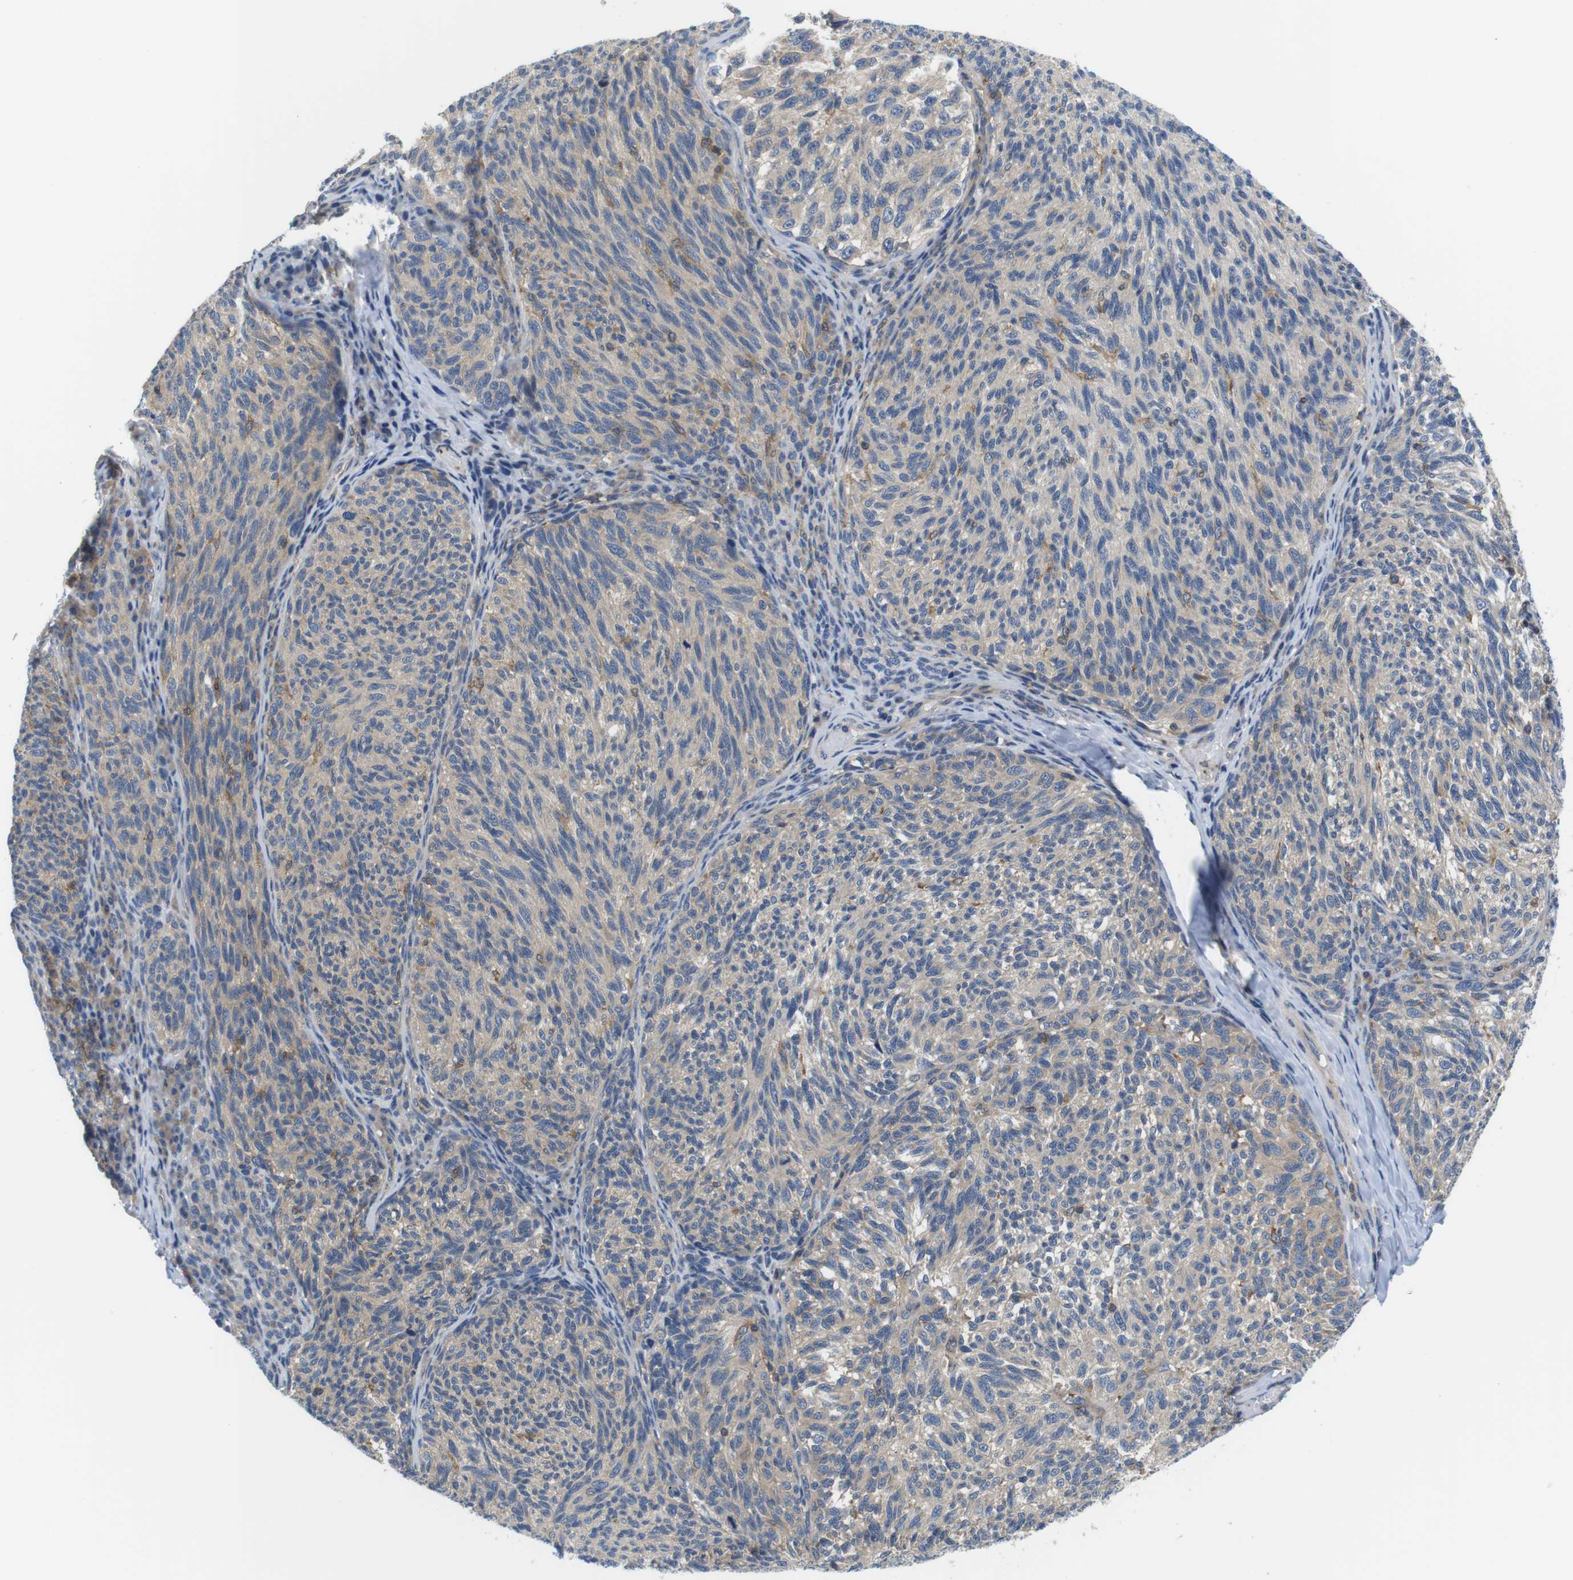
{"staining": {"intensity": "weak", "quantity": ">75%", "location": "cytoplasmic/membranous"}, "tissue": "melanoma", "cell_type": "Tumor cells", "image_type": "cancer", "snomed": [{"axis": "morphology", "description": "Malignant melanoma, NOS"}, {"axis": "topography", "description": "Skin"}], "caption": "This is a micrograph of immunohistochemistry staining of malignant melanoma, which shows weak positivity in the cytoplasmic/membranous of tumor cells.", "gene": "HERPUD2", "patient": {"sex": "female", "age": 73}}